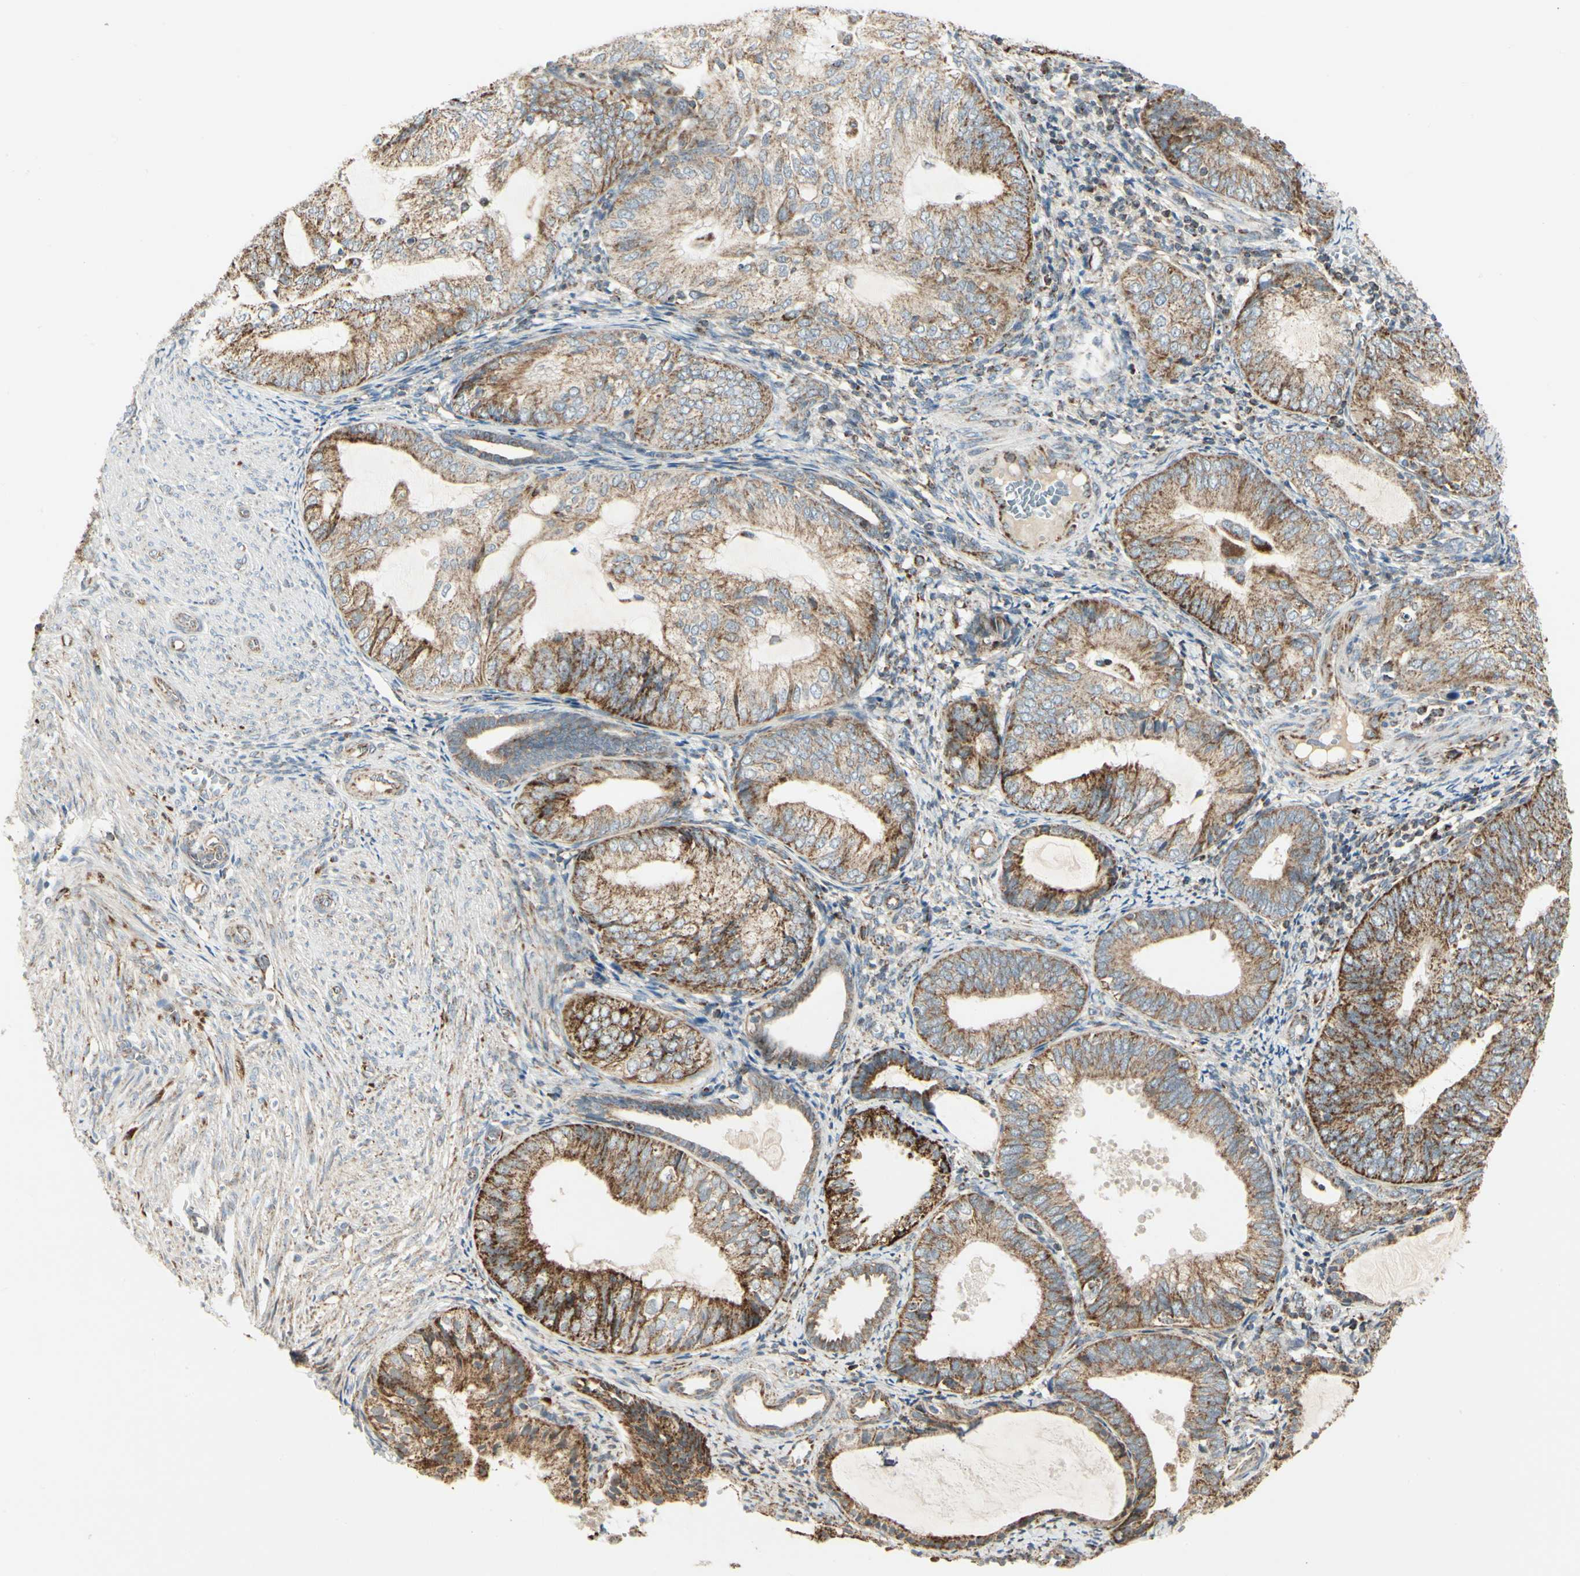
{"staining": {"intensity": "strong", "quantity": ">75%", "location": "cytoplasmic/membranous"}, "tissue": "endometrial cancer", "cell_type": "Tumor cells", "image_type": "cancer", "snomed": [{"axis": "morphology", "description": "Adenocarcinoma, NOS"}, {"axis": "topography", "description": "Endometrium"}], "caption": "Protein expression by immunohistochemistry (IHC) shows strong cytoplasmic/membranous expression in approximately >75% of tumor cells in adenocarcinoma (endometrial).", "gene": "ANKS6", "patient": {"sex": "female", "age": 81}}